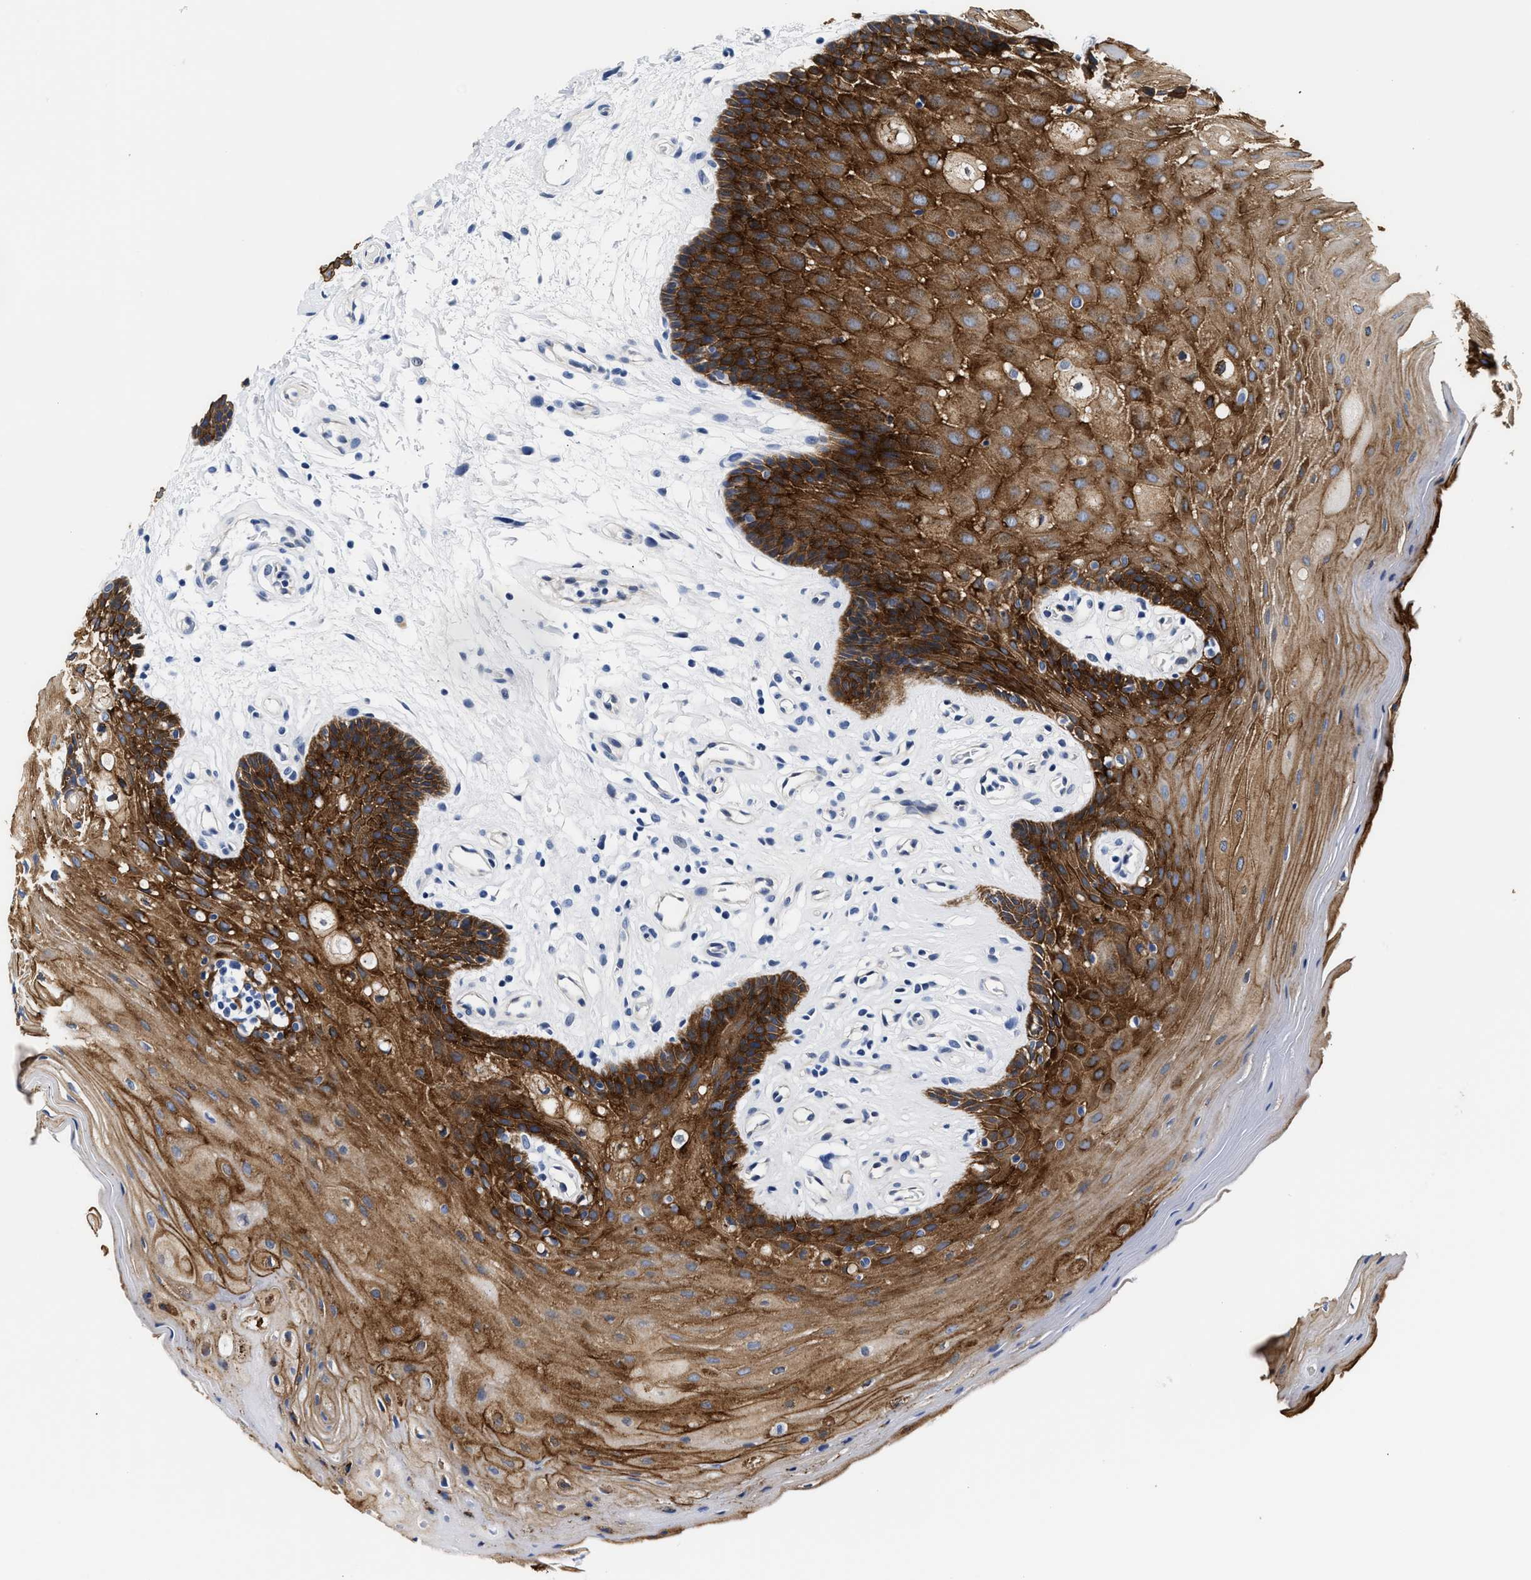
{"staining": {"intensity": "strong", "quantity": ">75%", "location": "cytoplasmic/membranous"}, "tissue": "oral mucosa", "cell_type": "Squamous epithelial cells", "image_type": "normal", "snomed": [{"axis": "morphology", "description": "Normal tissue, NOS"}, {"axis": "morphology", "description": "Squamous cell carcinoma, NOS"}, {"axis": "topography", "description": "Oral tissue"}, {"axis": "topography", "description": "Head-Neck"}], "caption": "Immunohistochemistry (IHC) (DAB (3,3'-diaminobenzidine)) staining of unremarkable human oral mucosa displays strong cytoplasmic/membranous protein expression in approximately >75% of squamous epithelial cells.", "gene": "TRIM29", "patient": {"sex": "male", "age": 71}}